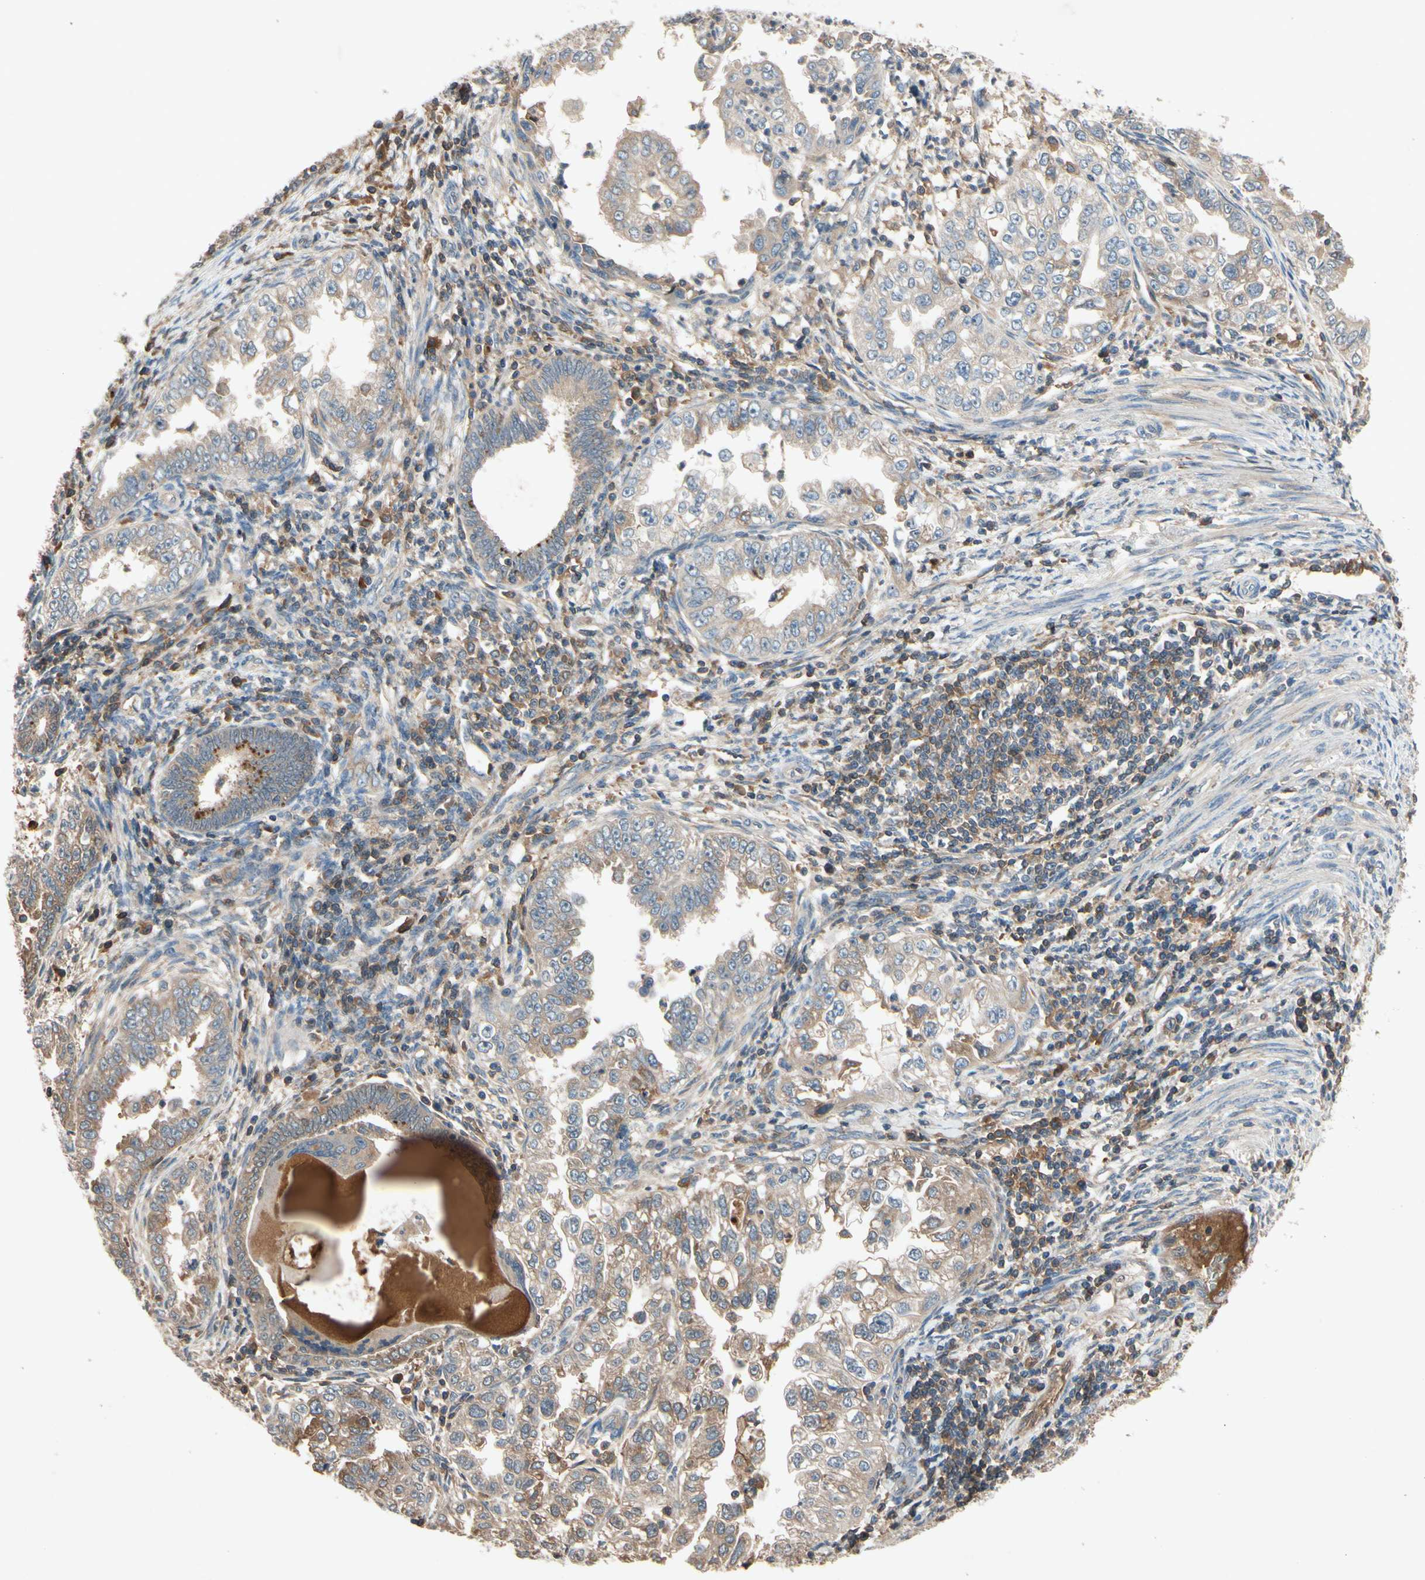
{"staining": {"intensity": "weak", "quantity": ">75%", "location": "cytoplasmic/membranous"}, "tissue": "endometrial cancer", "cell_type": "Tumor cells", "image_type": "cancer", "snomed": [{"axis": "morphology", "description": "Adenocarcinoma, NOS"}, {"axis": "topography", "description": "Endometrium"}], "caption": "High-power microscopy captured an IHC image of adenocarcinoma (endometrial), revealing weak cytoplasmic/membranous expression in about >75% of tumor cells.", "gene": "IL1RL1", "patient": {"sex": "female", "age": 85}}